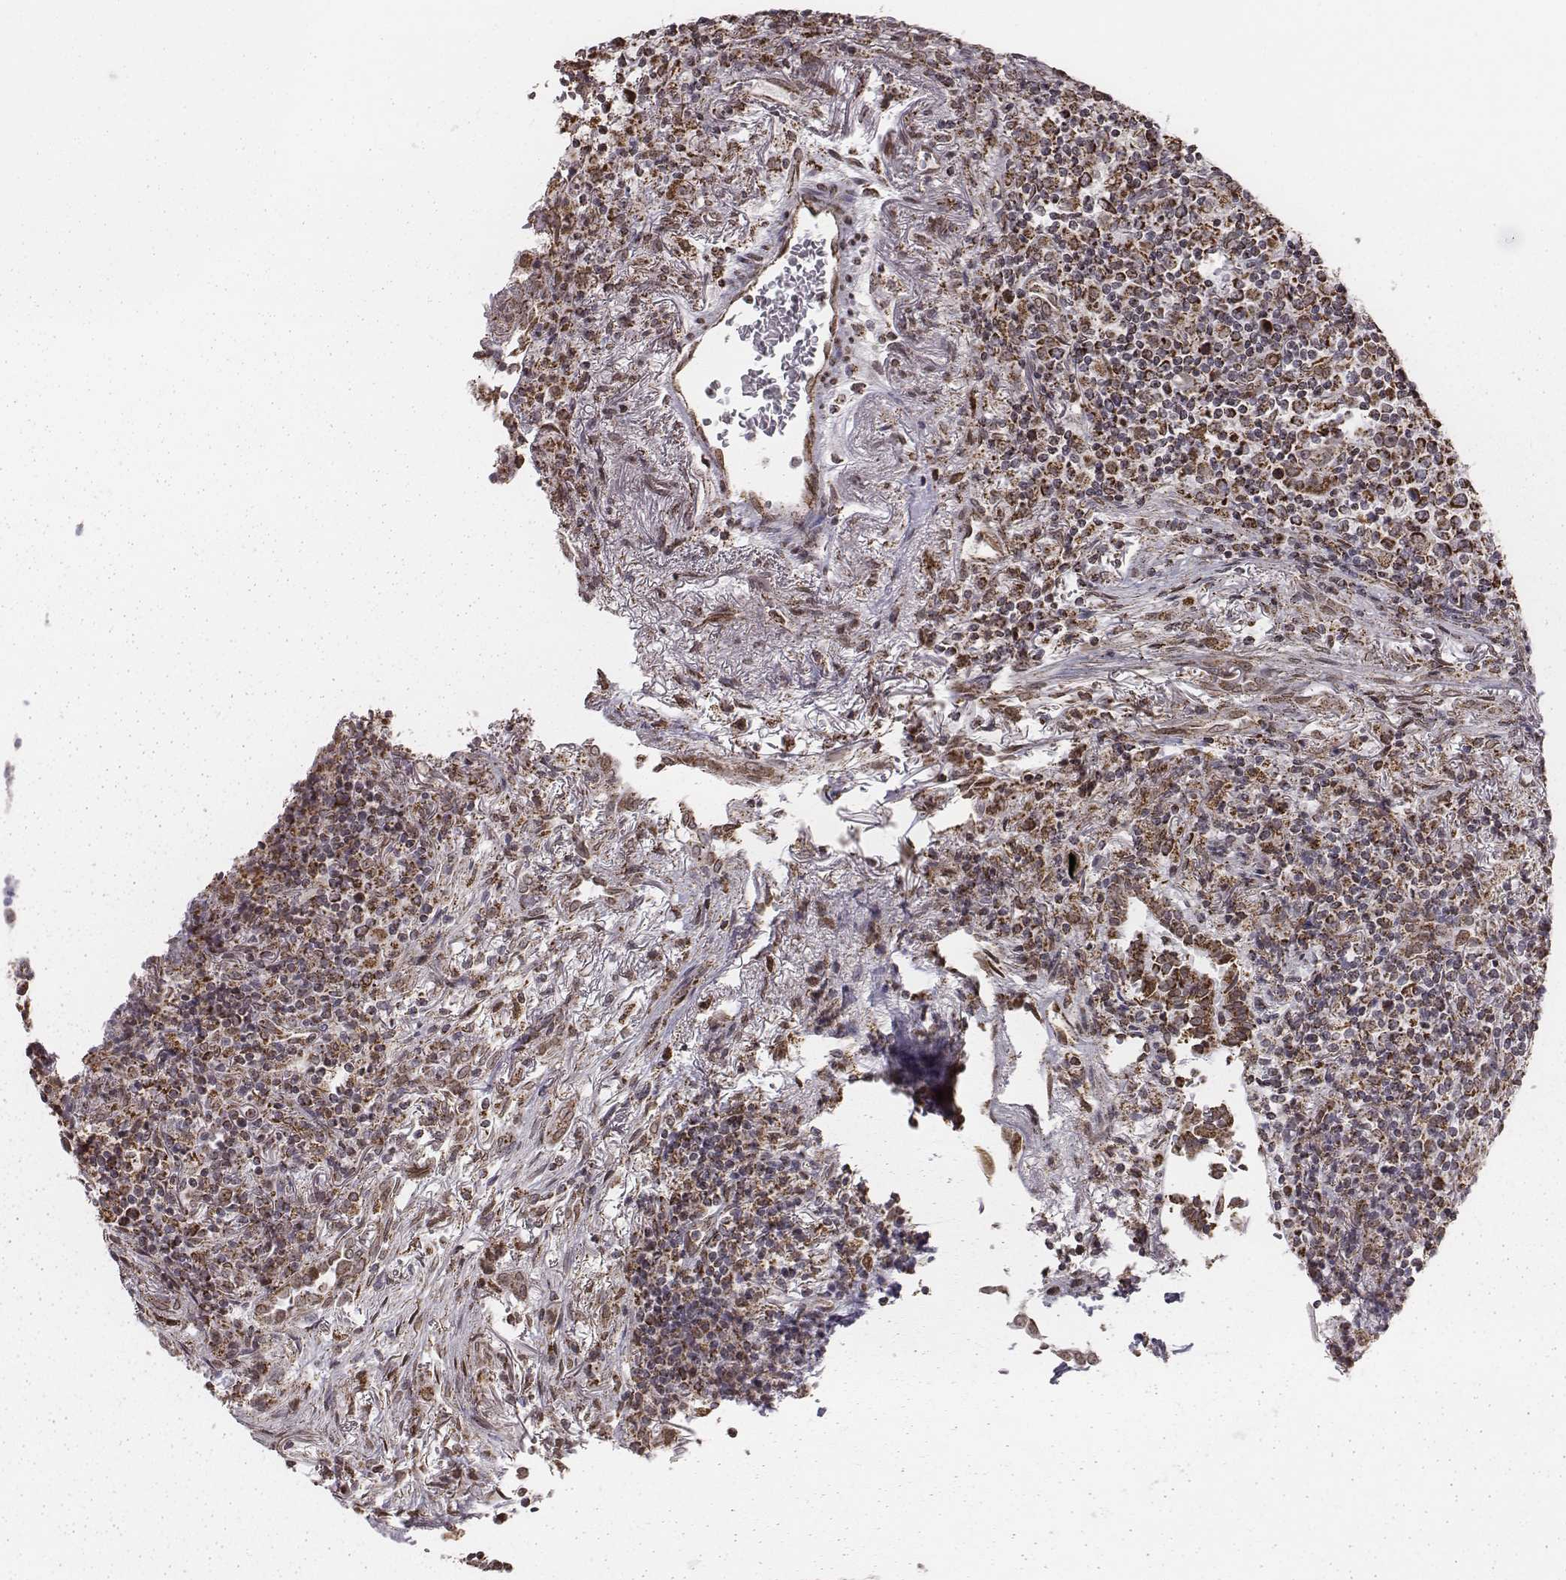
{"staining": {"intensity": "moderate", "quantity": ">75%", "location": "cytoplasmic/membranous"}, "tissue": "lymphoma", "cell_type": "Tumor cells", "image_type": "cancer", "snomed": [{"axis": "morphology", "description": "Malignant lymphoma, non-Hodgkin's type, High grade"}, {"axis": "topography", "description": "Lung"}], "caption": "This photomicrograph displays IHC staining of high-grade malignant lymphoma, non-Hodgkin's type, with medium moderate cytoplasmic/membranous staining in about >75% of tumor cells.", "gene": "ACOT2", "patient": {"sex": "male", "age": 79}}